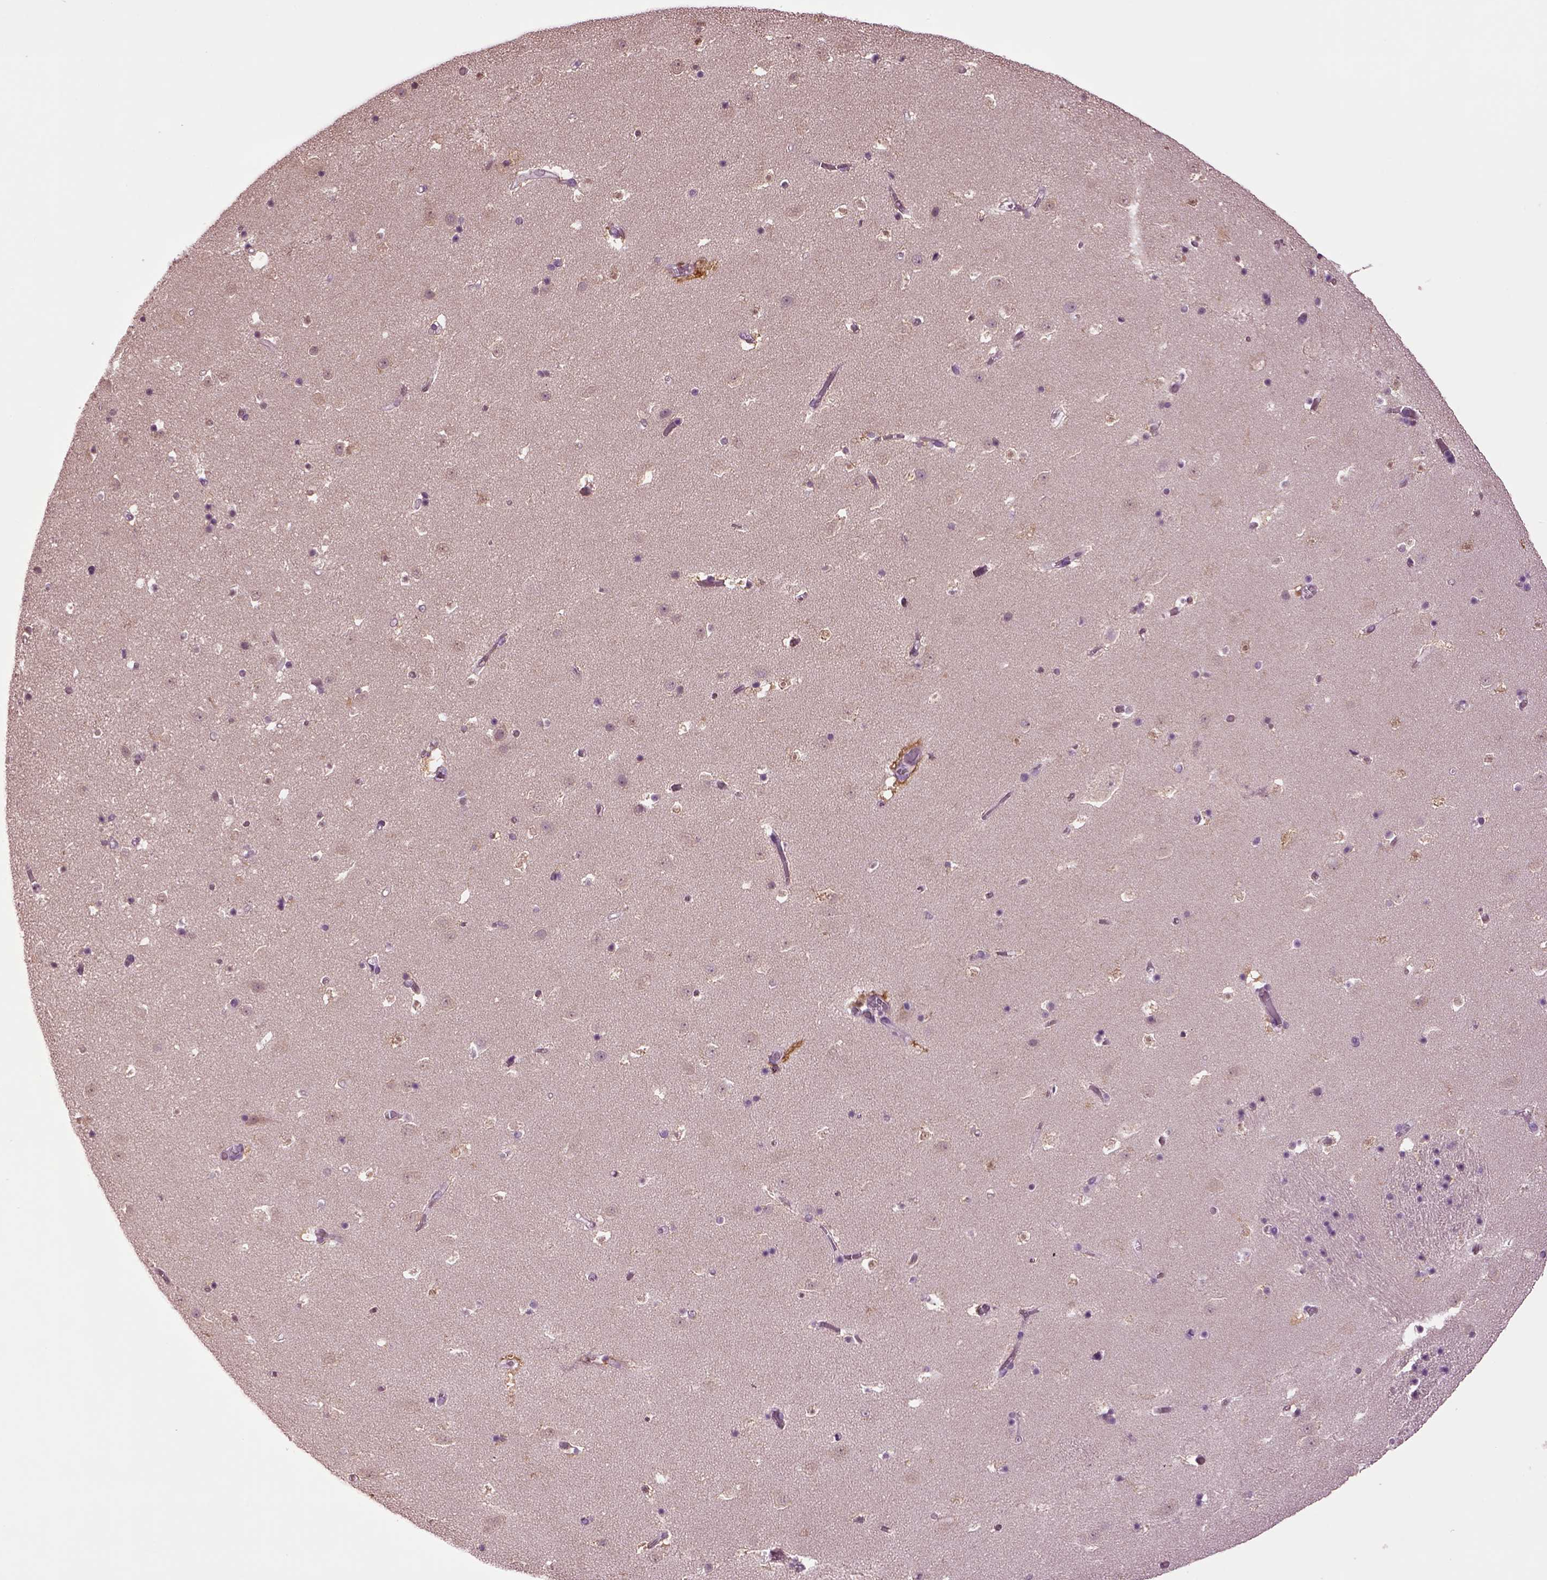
{"staining": {"intensity": "negative", "quantity": "none", "location": "none"}, "tissue": "caudate", "cell_type": "Glial cells", "image_type": "normal", "snomed": [{"axis": "morphology", "description": "Normal tissue, NOS"}, {"axis": "topography", "description": "Lateral ventricle wall"}], "caption": "Histopathology image shows no significant protein expression in glial cells of normal caudate.", "gene": "CLPSL1", "patient": {"sex": "female", "age": 42}}